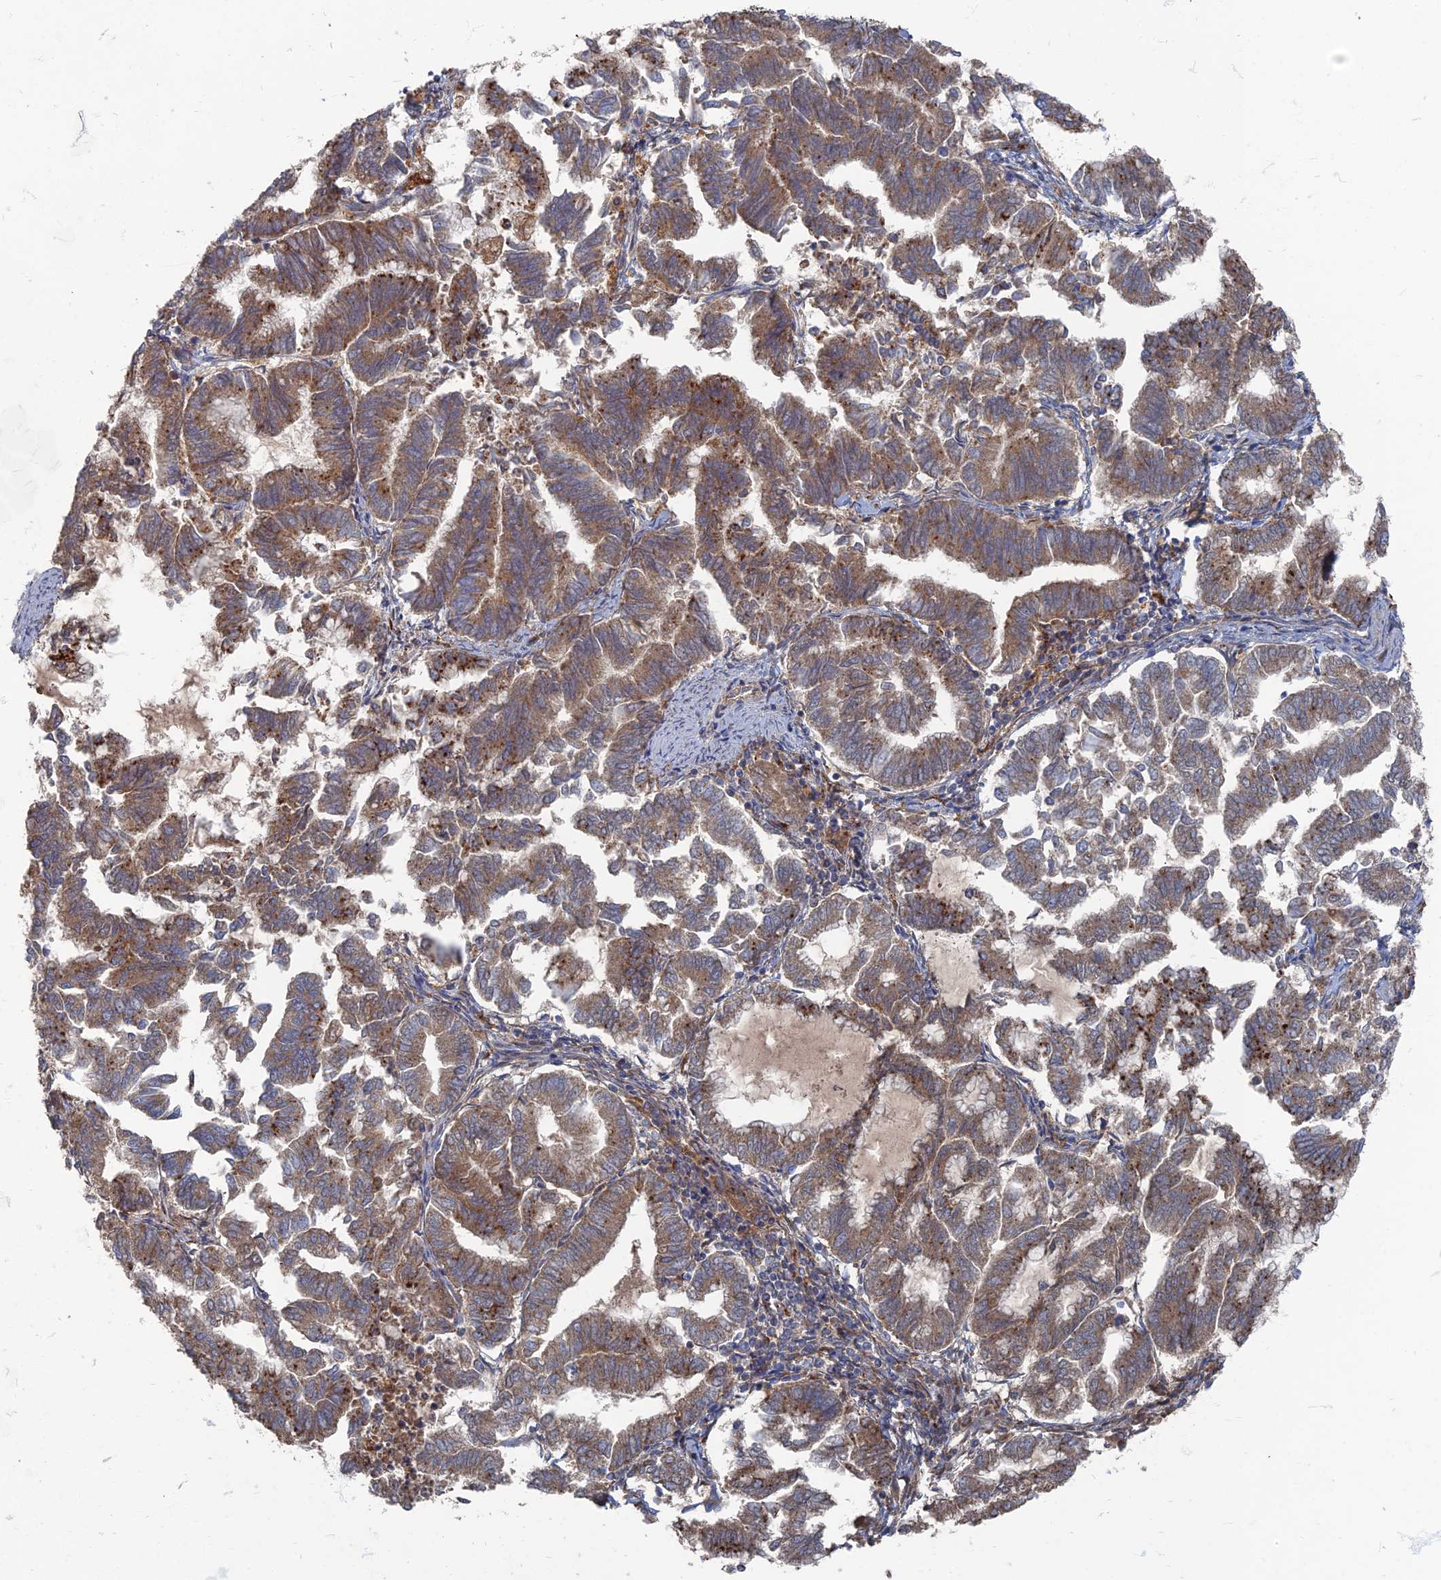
{"staining": {"intensity": "moderate", "quantity": ">75%", "location": "cytoplasmic/membranous"}, "tissue": "endometrial cancer", "cell_type": "Tumor cells", "image_type": "cancer", "snomed": [{"axis": "morphology", "description": "Adenocarcinoma, NOS"}, {"axis": "topography", "description": "Endometrium"}], "caption": "A brown stain highlights moderate cytoplasmic/membranous positivity of a protein in human endometrial cancer (adenocarcinoma) tumor cells. (Brightfield microscopy of DAB IHC at high magnification).", "gene": "PPCDC", "patient": {"sex": "female", "age": 79}}